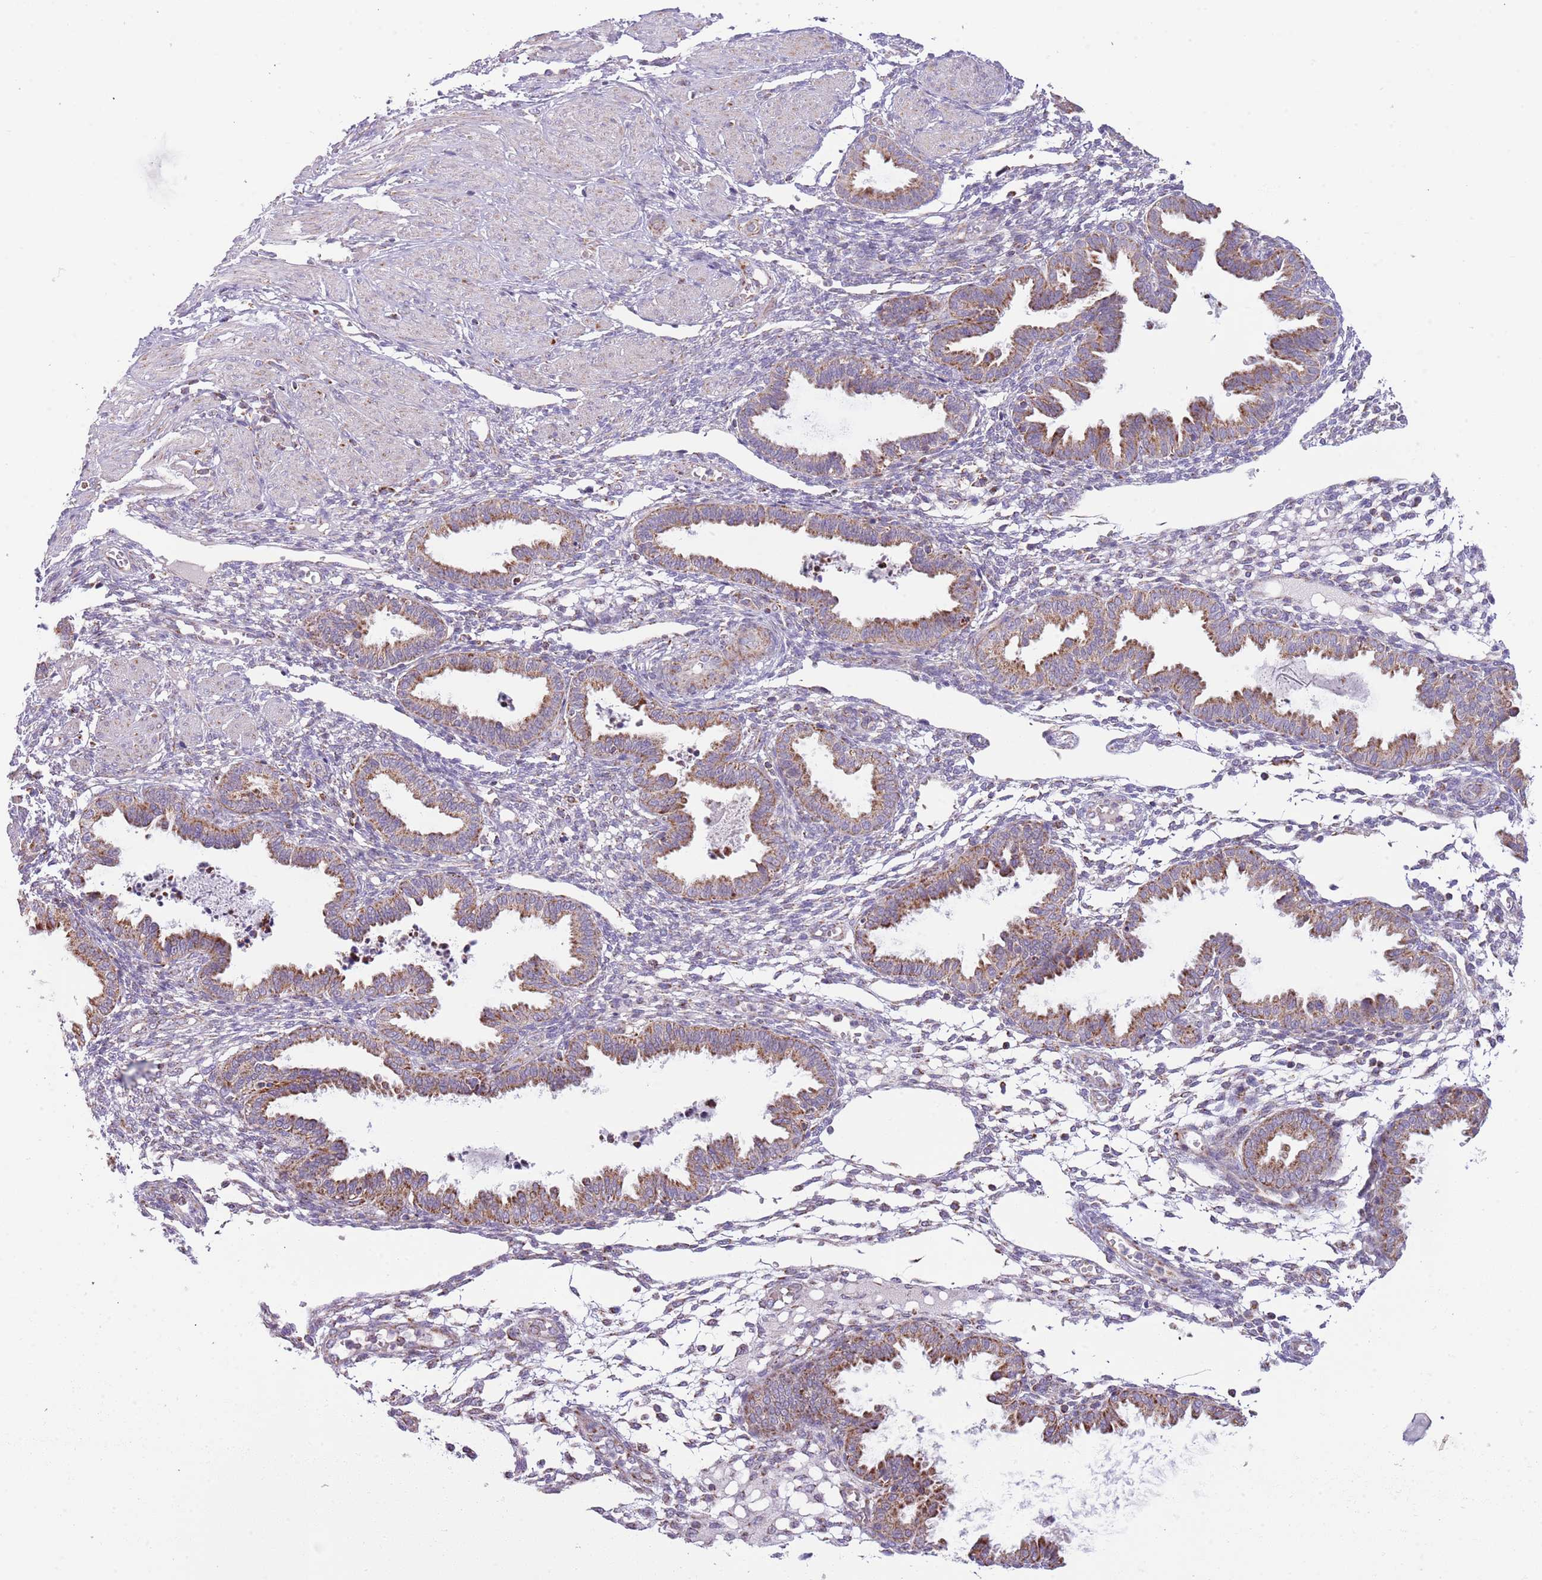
{"staining": {"intensity": "weak", "quantity": "<25%", "location": "cytoplasmic/membranous"}, "tissue": "endometrium", "cell_type": "Cells in endometrial stroma", "image_type": "normal", "snomed": [{"axis": "morphology", "description": "Normal tissue, NOS"}, {"axis": "topography", "description": "Endometrium"}], "caption": "Immunohistochemical staining of normal human endometrium reveals no significant expression in cells in endometrial stroma. (Brightfield microscopy of DAB IHC at high magnification).", "gene": "LHX6", "patient": {"sex": "female", "age": 33}}